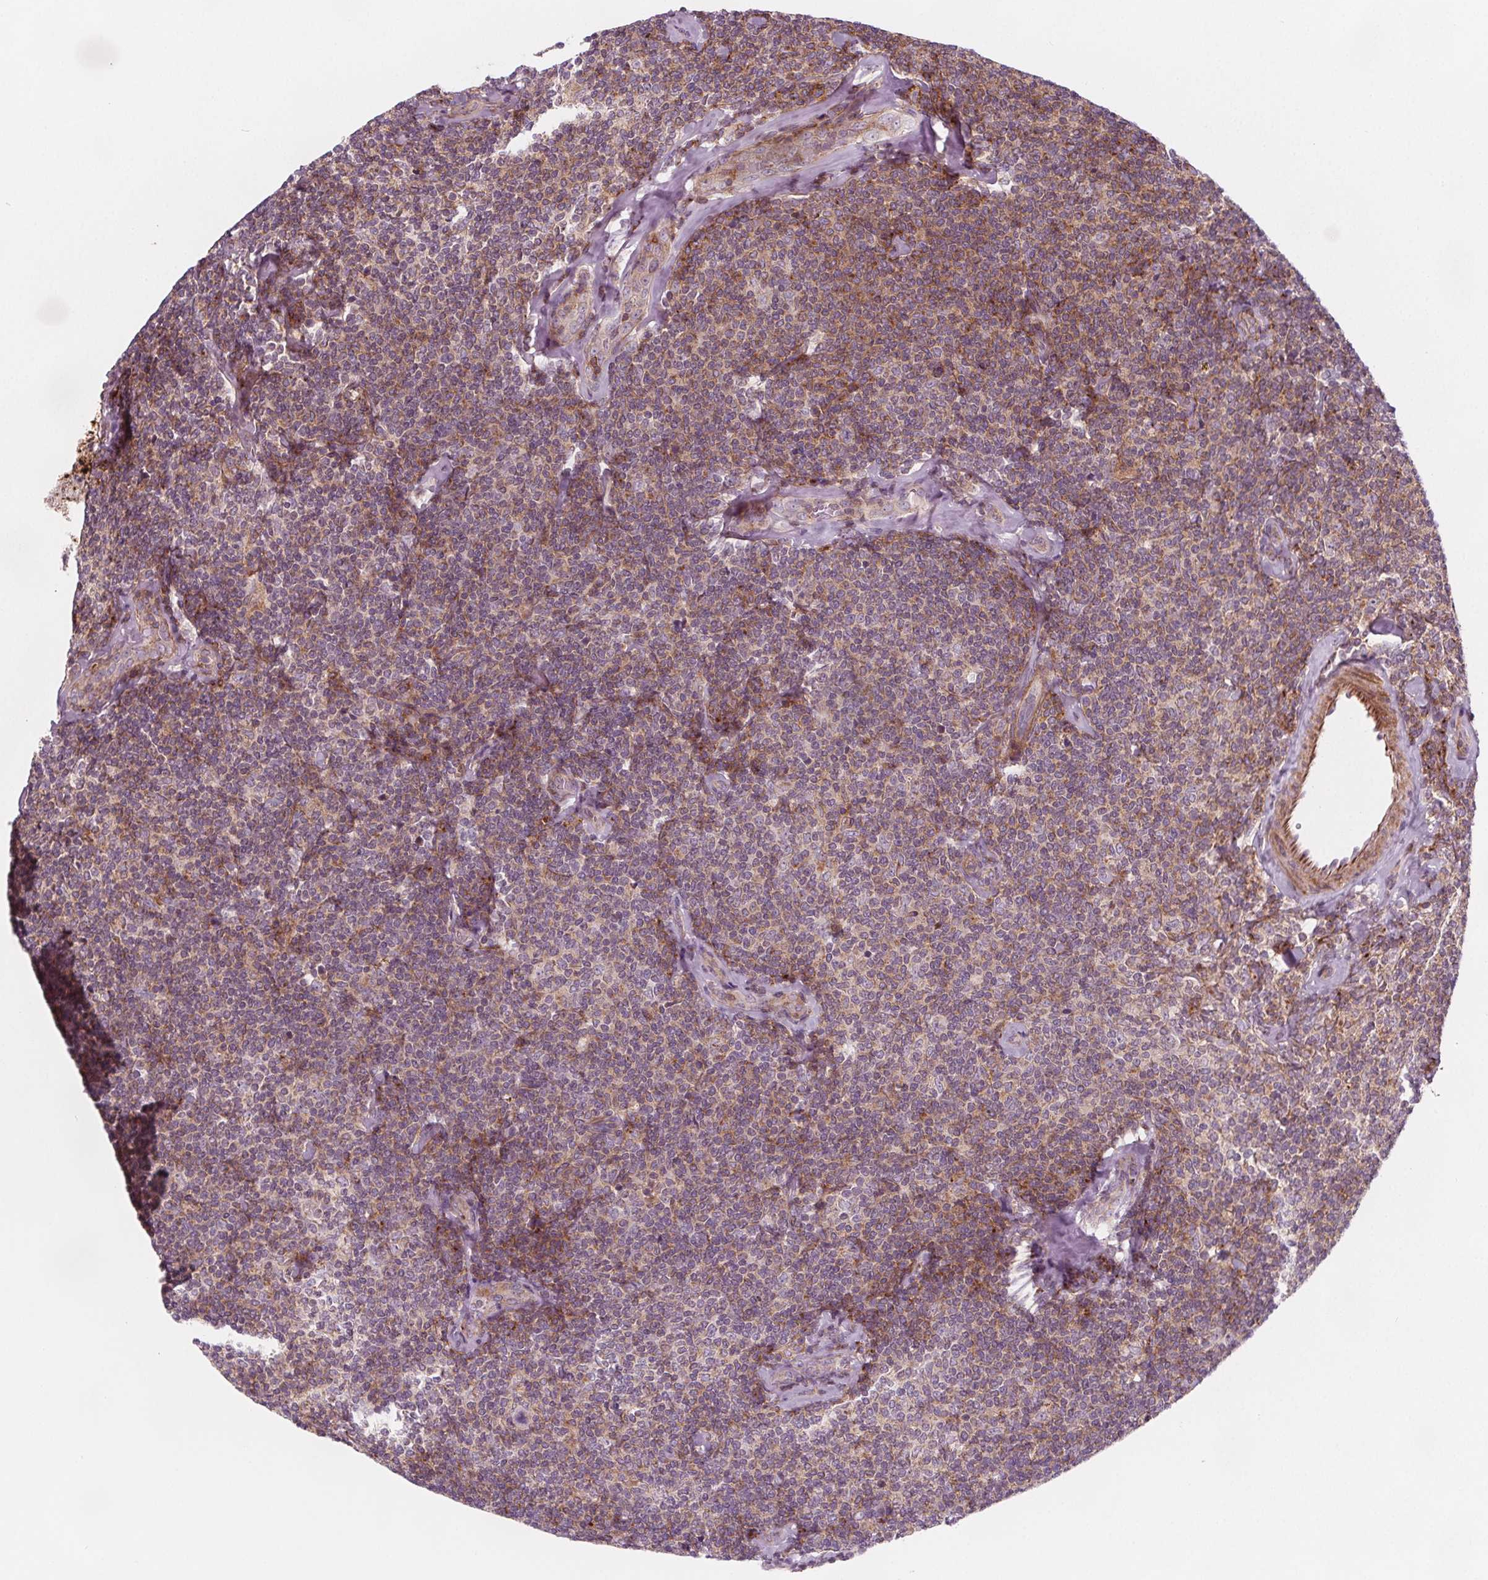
{"staining": {"intensity": "weak", "quantity": "25%-75%", "location": "cytoplasmic/membranous"}, "tissue": "lymphoma", "cell_type": "Tumor cells", "image_type": "cancer", "snomed": [{"axis": "morphology", "description": "Malignant lymphoma, non-Hodgkin's type, Low grade"}, {"axis": "topography", "description": "Lymph node"}], "caption": "A photomicrograph of lymphoma stained for a protein shows weak cytoplasmic/membranous brown staining in tumor cells.", "gene": "ADAM33", "patient": {"sex": "female", "age": 56}}